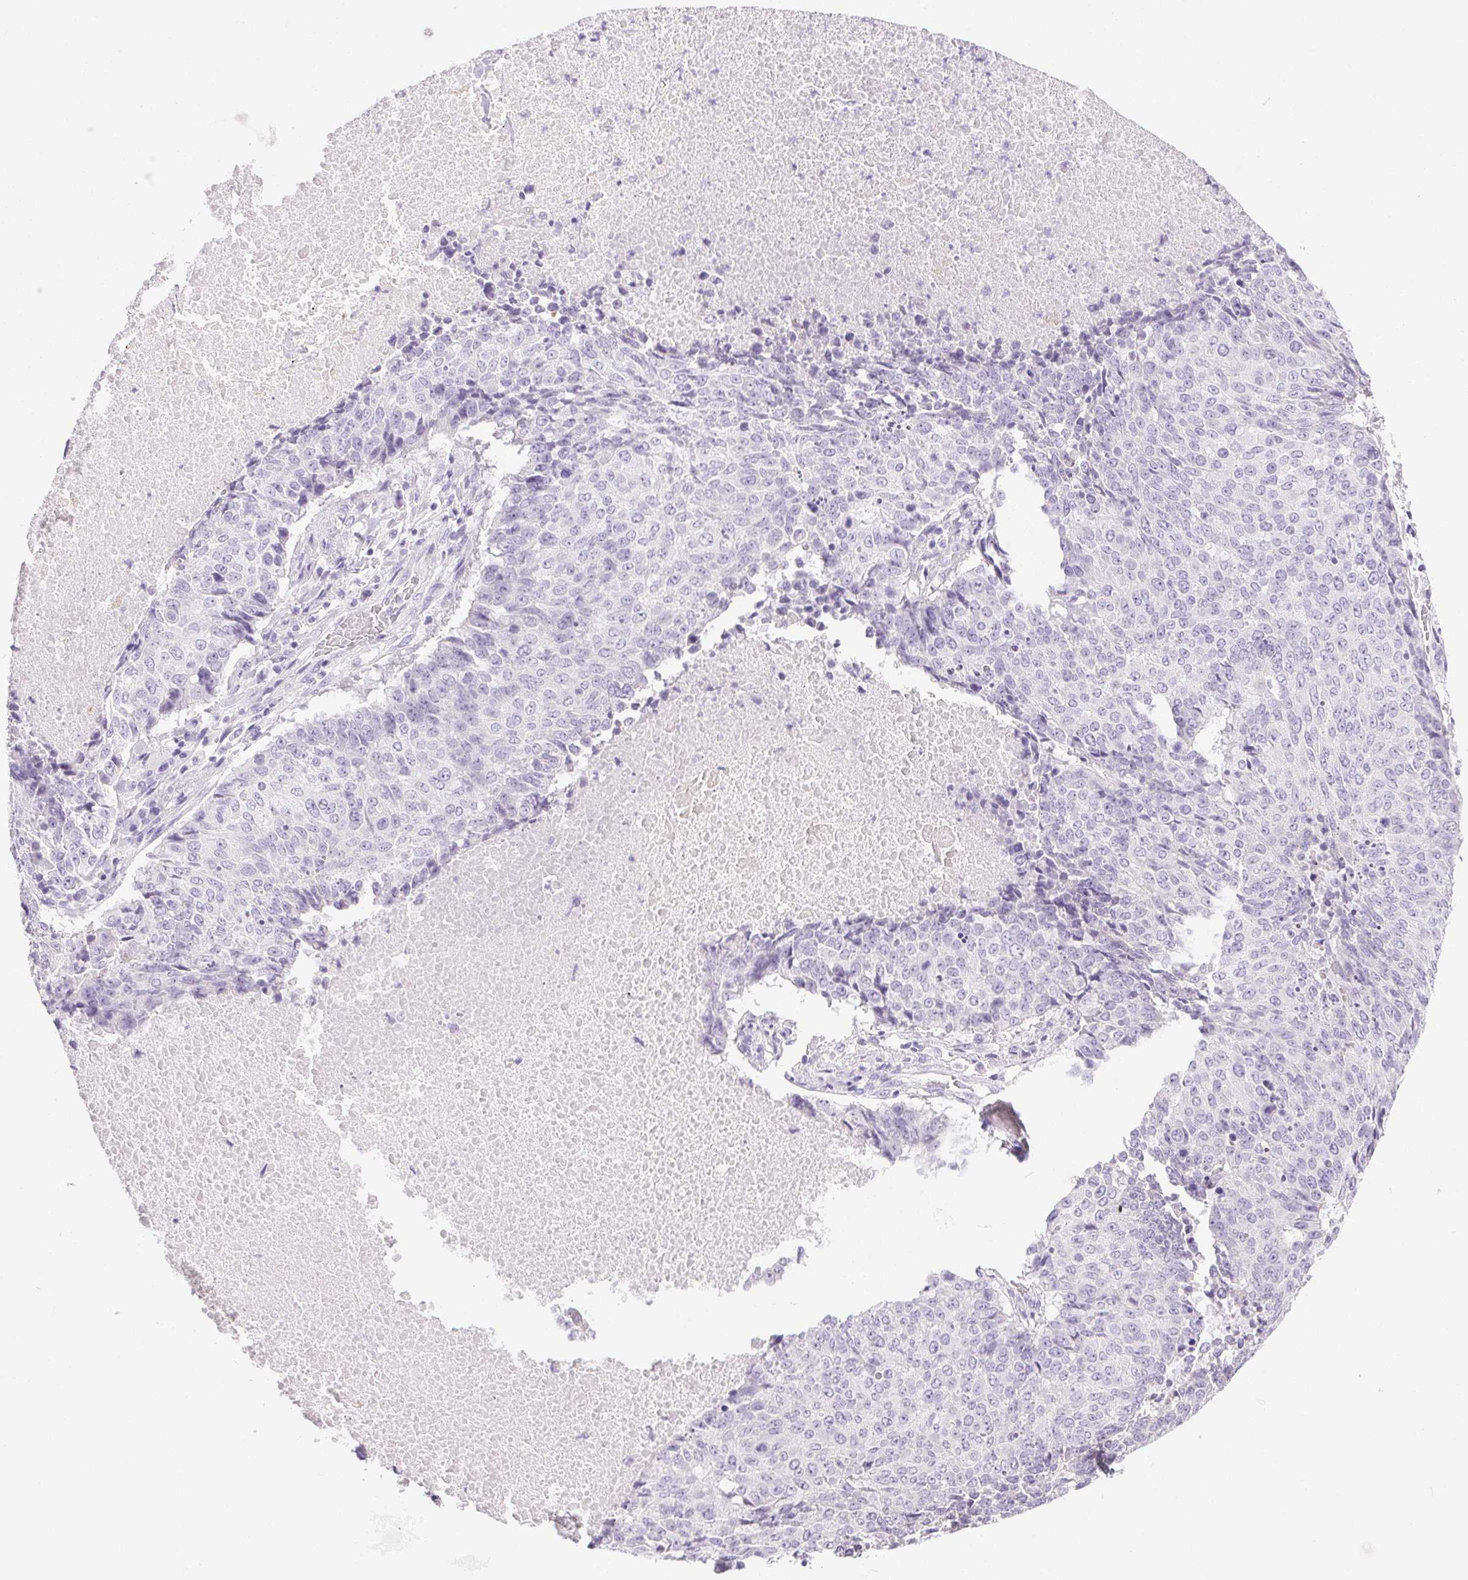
{"staining": {"intensity": "negative", "quantity": "none", "location": "none"}, "tissue": "lung cancer", "cell_type": "Tumor cells", "image_type": "cancer", "snomed": [{"axis": "morphology", "description": "Normal tissue, NOS"}, {"axis": "morphology", "description": "Squamous cell carcinoma, NOS"}, {"axis": "topography", "description": "Bronchus"}, {"axis": "topography", "description": "Lung"}], "caption": "DAB (3,3'-diaminobenzidine) immunohistochemical staining of lung cancer (squamous cell carcinoma) displays no significant expression in tumor cells.", "gene": "C20orf85", "patient": {"sex": "male", "age": 64}}